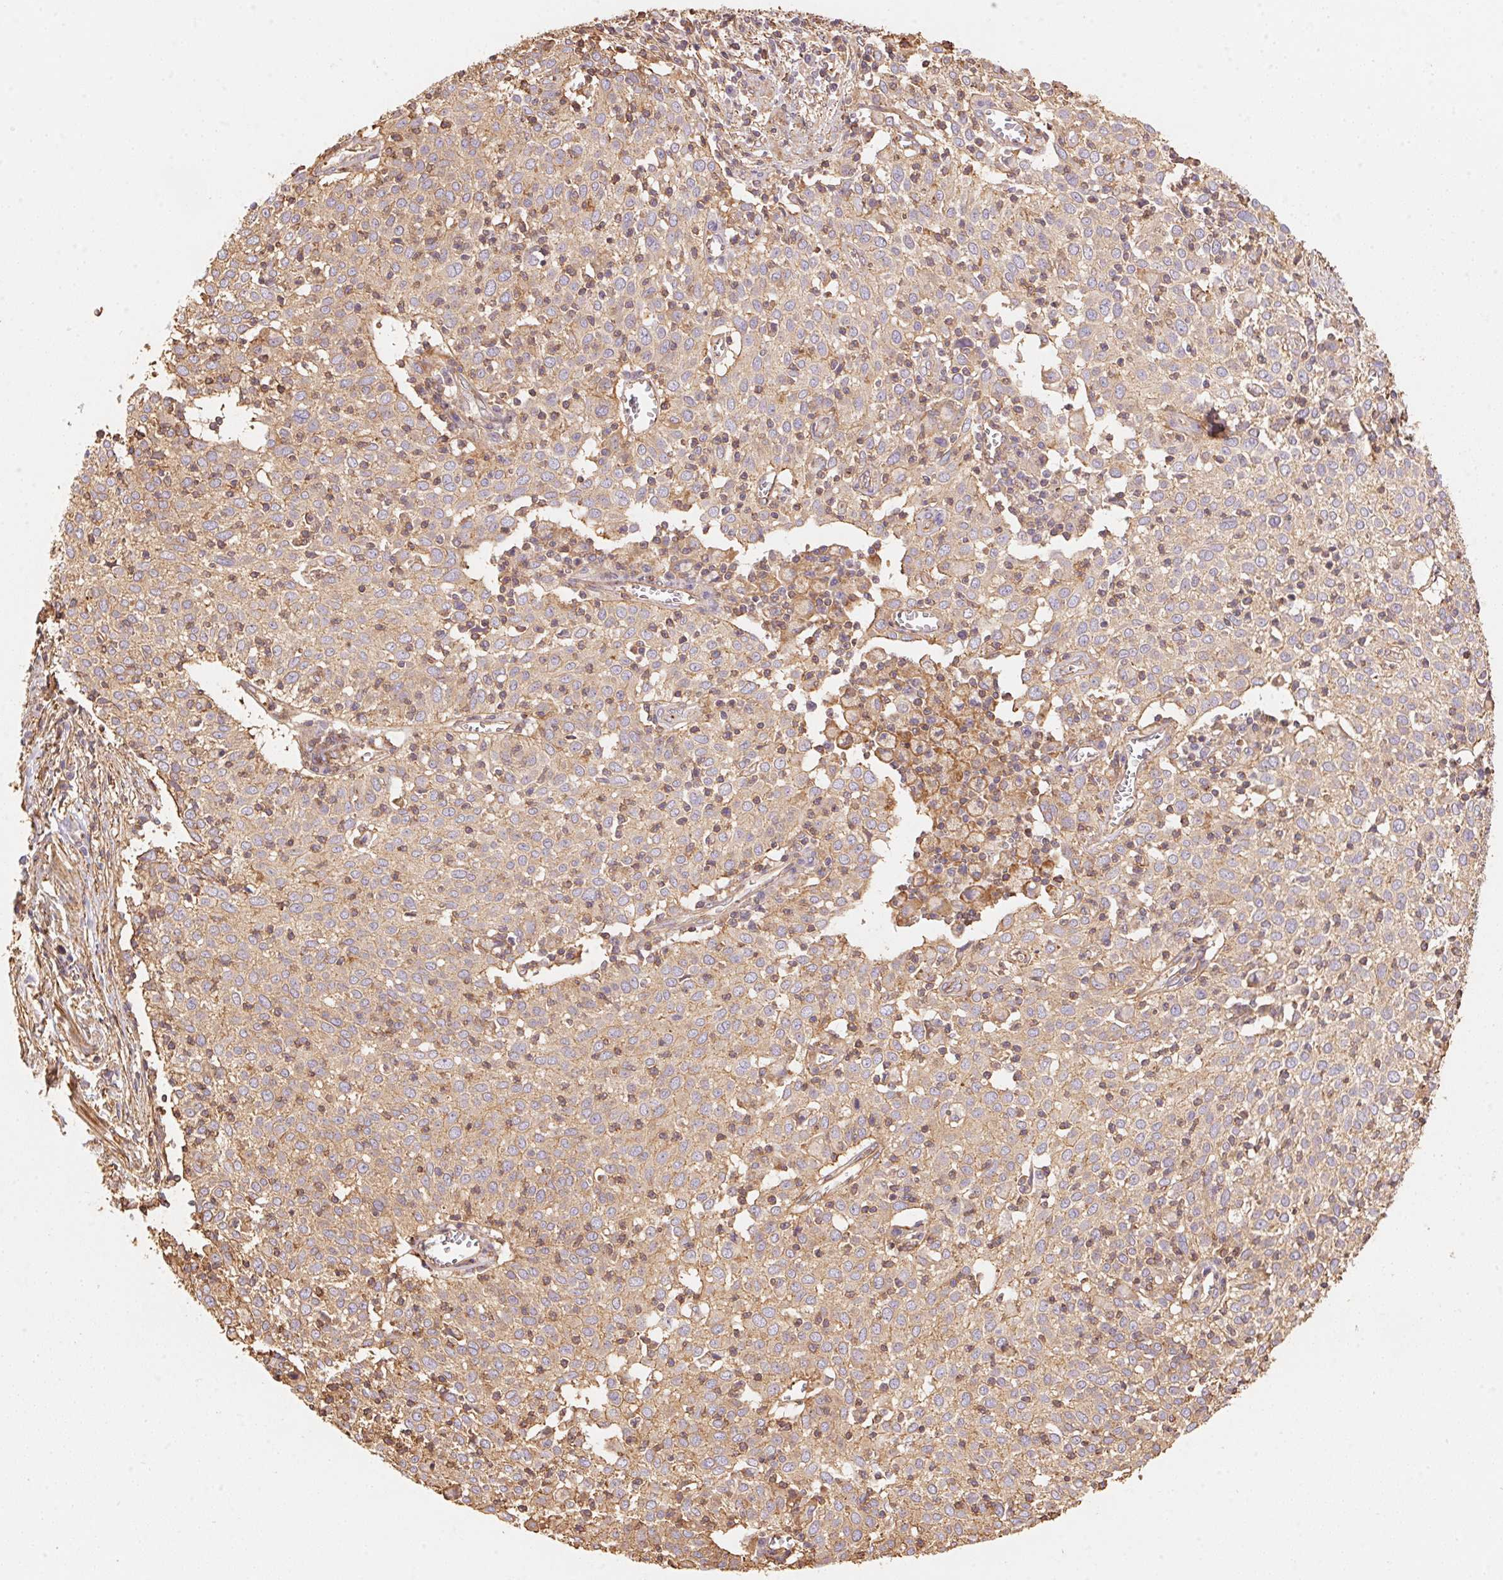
{"staining": {"intensity": "weak", "quantity": "<25%", "location": "cytoplasmic/membranous"}, "tissue": "cervical cancer", "cell_type": "Tumor cells", "image_type": "cancer", "snomed": [{"axis": "morphology", "description": "Squamous cell carcinoma, NOS"}, {"axis": "topography", "description": "Cervix"}], "caption": "Tumor cells show no significant protein expression in cervical cancer.", "gene": "FRAS1", "patient": {"sex": "female", "age": 39}}